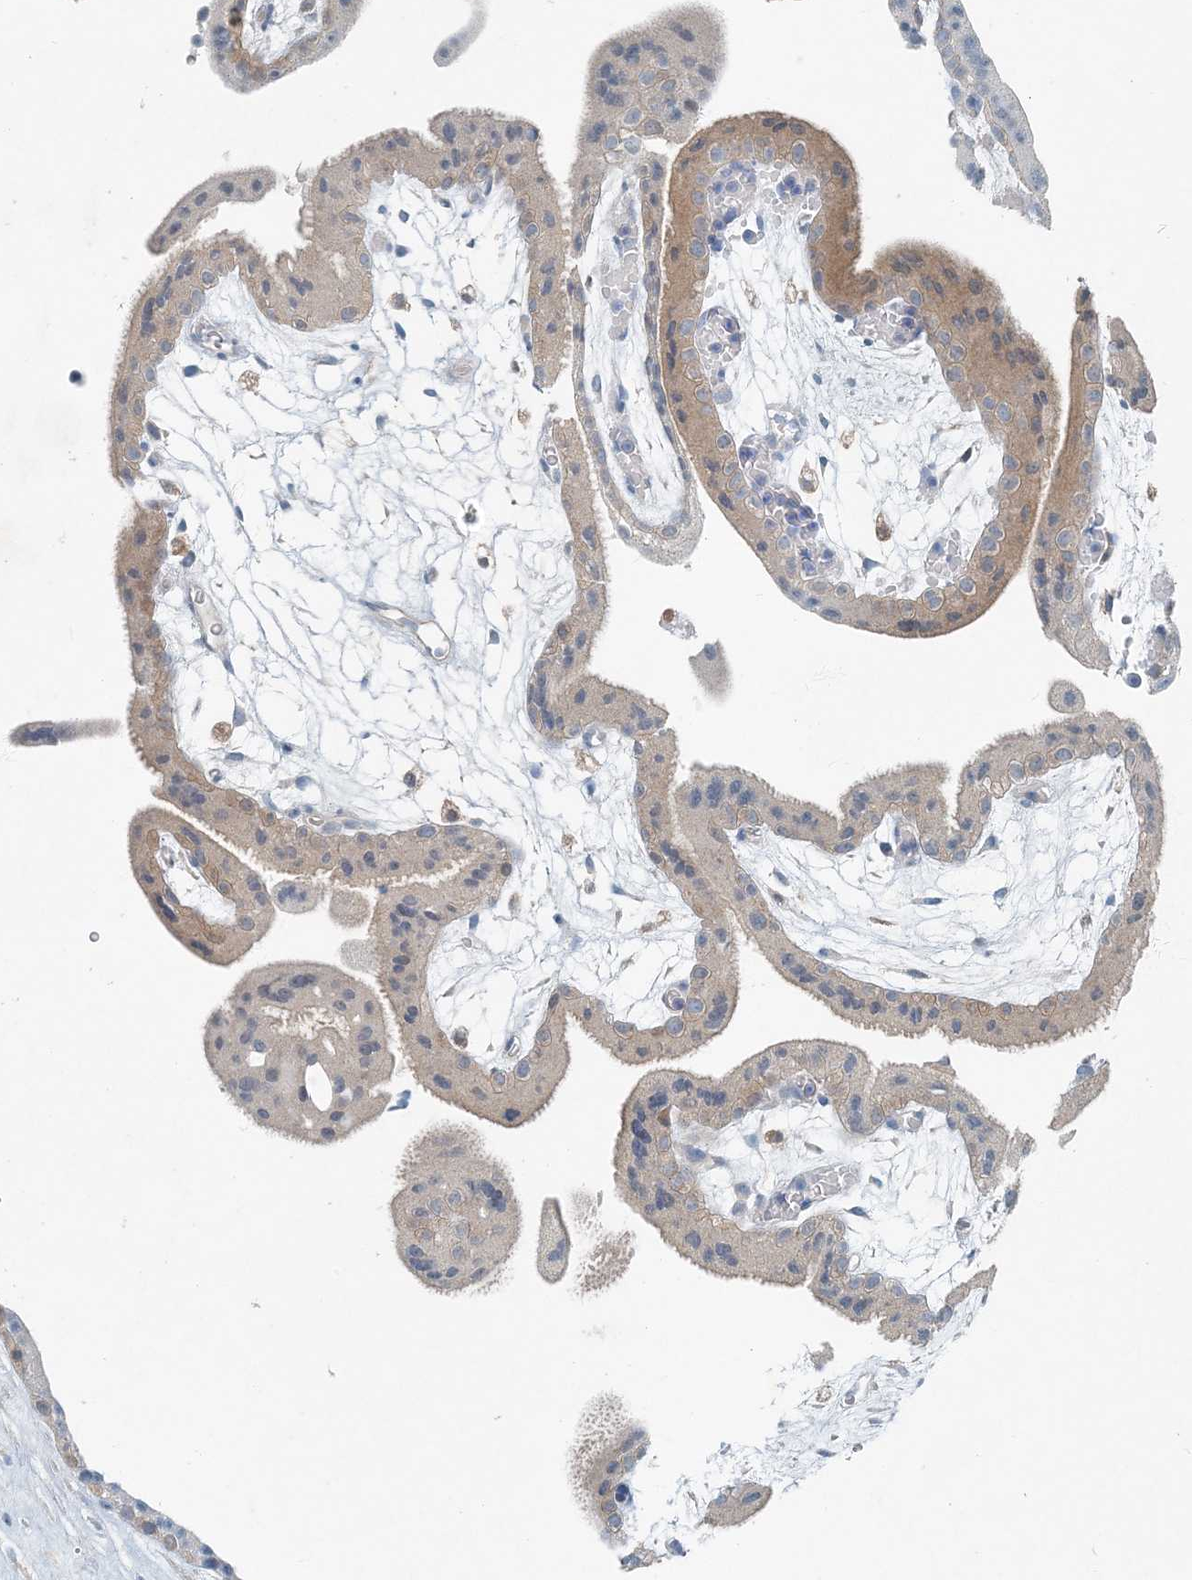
{"staining": {"intensity": "weak", "quantity": "<25%", "location": "cytoplasmic/membranous"}, "tissue": "placenta", "cell_type": "Decidual cells", "image_type": "normal", "snomed": [{"axis": "morphology", "description": "Normal tissue, NOS"}, {"axis": "topography", "description": "Placenta"}], "caption": "A micrograph of human placenta is negative for staining in decidual cells. (DAB (3,3'-diaminobenzidine) immunohistochemistry (IHC) visualized using brightfield microscopy, high magnification).", "gene": "ARMH1", "patient": {"sex": "female", "age": 18}}